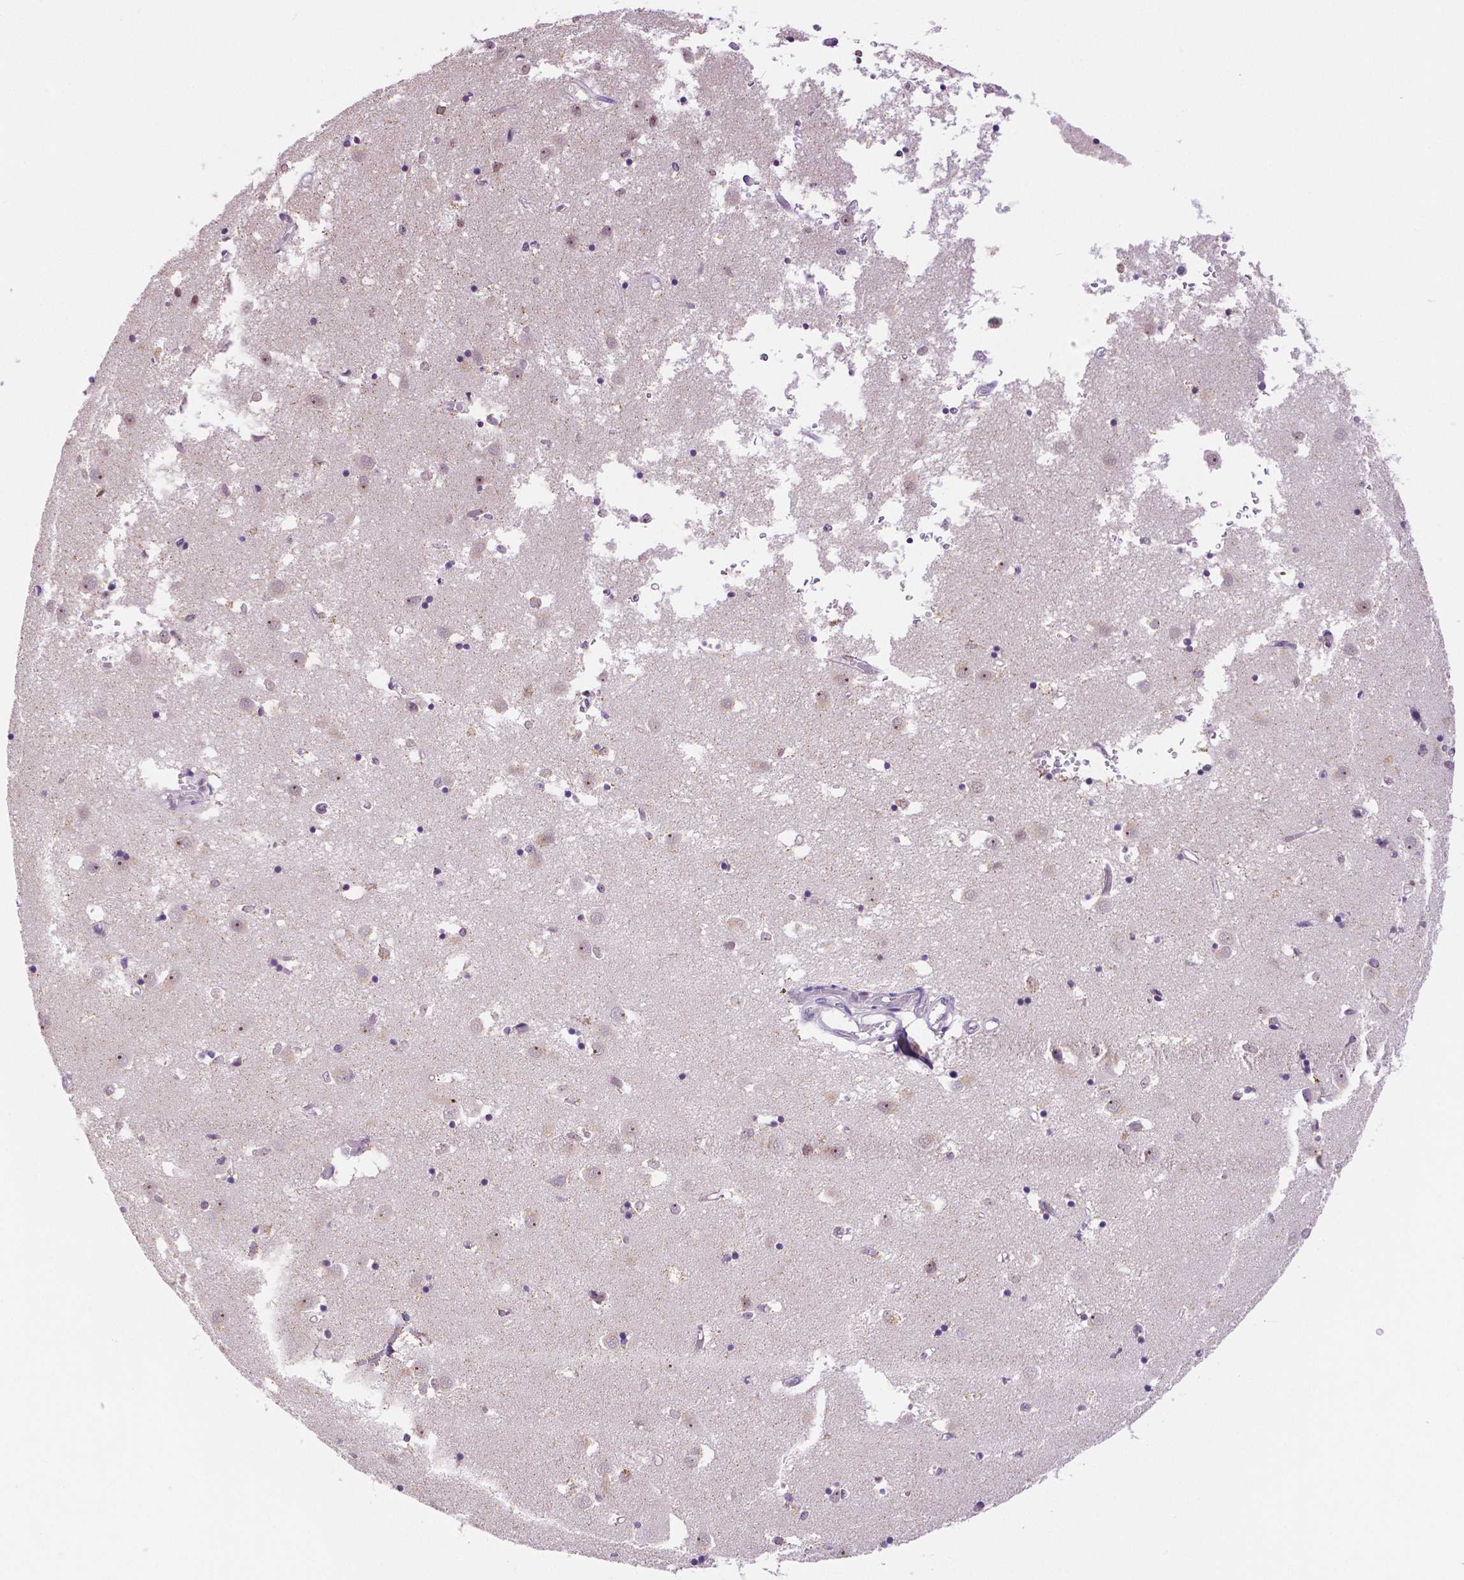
{"staining": {"intensity": "weak", "quantity": "25%-75%", "location": "nuclear"}, "tissue": "caudate", "cell_type": "Glial cells", "image_type": "normal", "snomed": [{"axis": "morphology", "description": "Normal tissue, NOS"}, {"axis": "topography", "description": "Lateral ventricle wall"}], "caption": "The immunohistochemical stain shows weak nuclear positivity in glial cells of normal caudate.", "gene": "NHP2", "patient": {"sex": "male", "age": 70}}